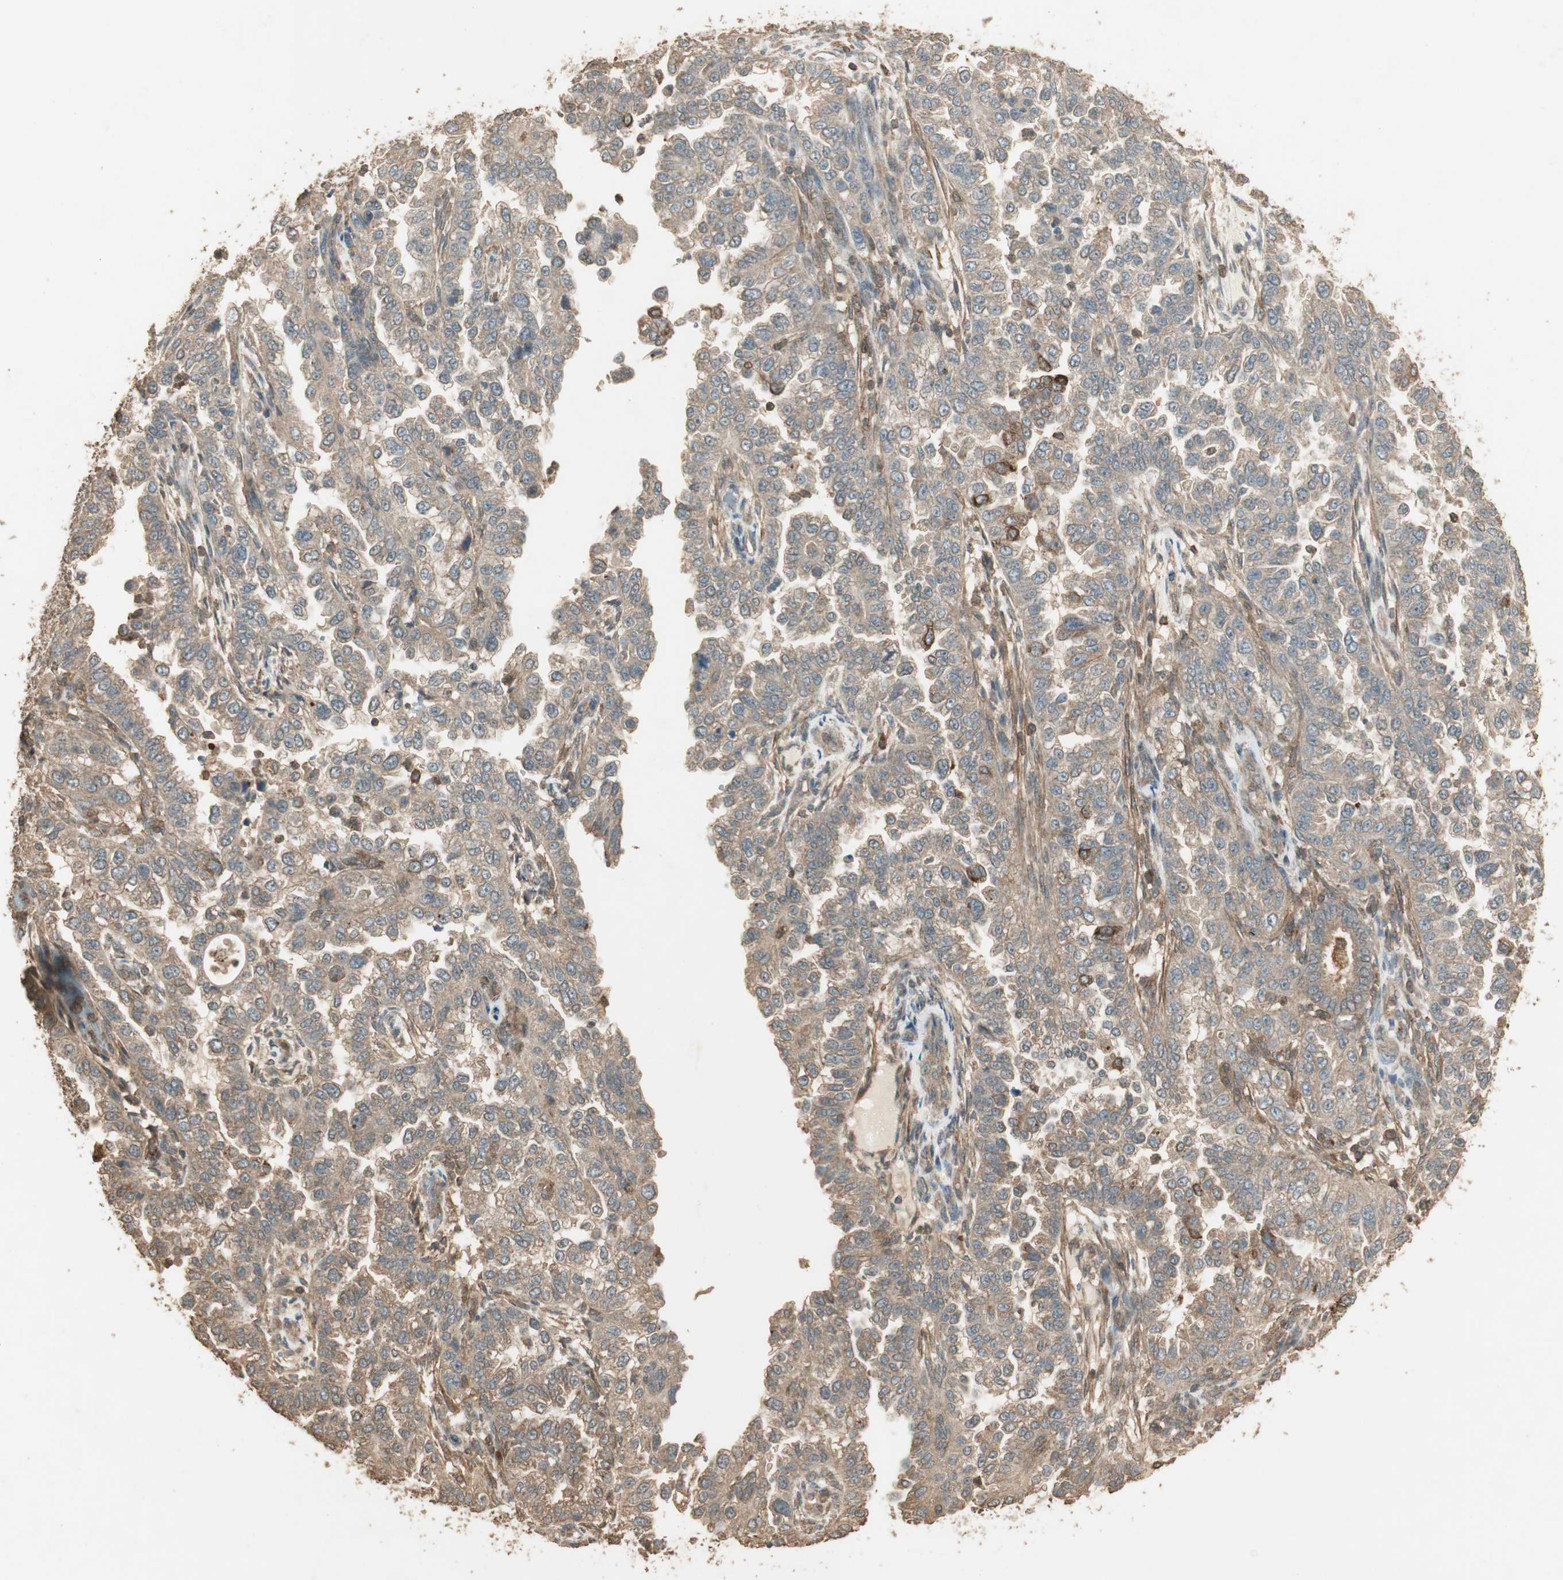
{"staining": {"intensity": "moderate", "quantity": ">75%", "location": "cytoplasmic/membranous"}, "tissue": "endometrial cancer", "cell_type": "Tumor cells", "image_type": "cancer", "snomed": [{"axis": "morphology", "description": "Adenocarcinoma, NOS"}, {"axis": "topography", "description": "Endometrium"}], "caption": "IHC staining of adenocarcinoma (endometrial), which demonstrates medium levels of moderate cytoplasmic/membranous staining in about >75% of tumor cells indicating moderate cytoplasmic/membranous protein staining. The staining was performed using DAB (3,3'-diaminobenzidine) (brown) for protein detection and nuclei were counterstained in hematoxylin (blue).", "gene": "USP2", "patient": {"sex": "female", "age": 85}}